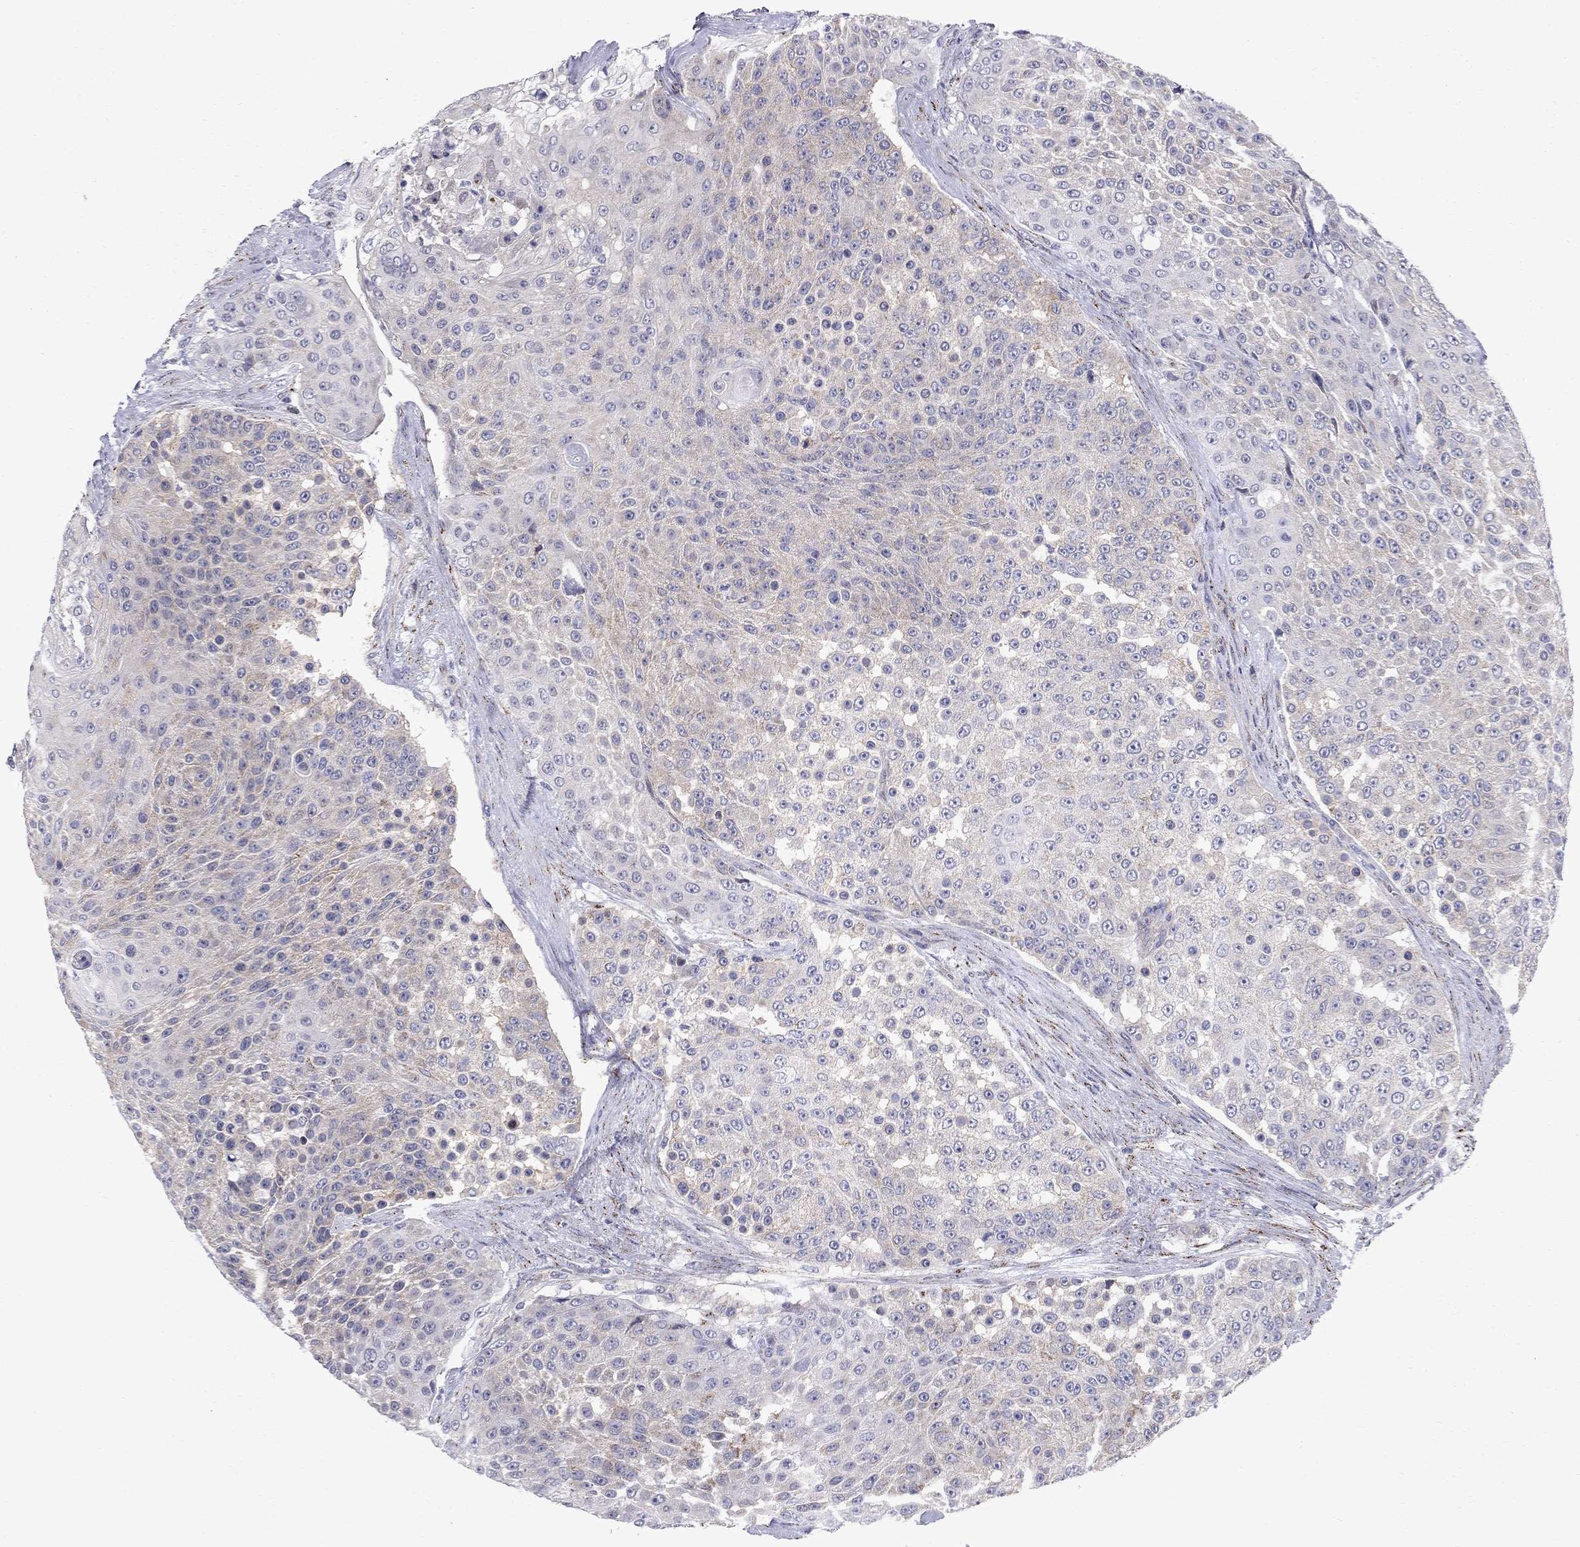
{"staining": {"intensity": "negative", "quantity": "none", "location": "none"}, "tissue": "urothelial cancer", "cell_type": "Tumor cells", "image_type": "cancer", "snomed": [{"axis": "morphology", "description": "Urothelial carcinoma, High grade"}, {"axis": "topography", "description": "Urinary bladder"}], "caption": "Image shows no protein staining in tumor cells of urothelial cancer tissue.", "gene": "CLIC6", "patient": {"sex": "female", "age": 63}}